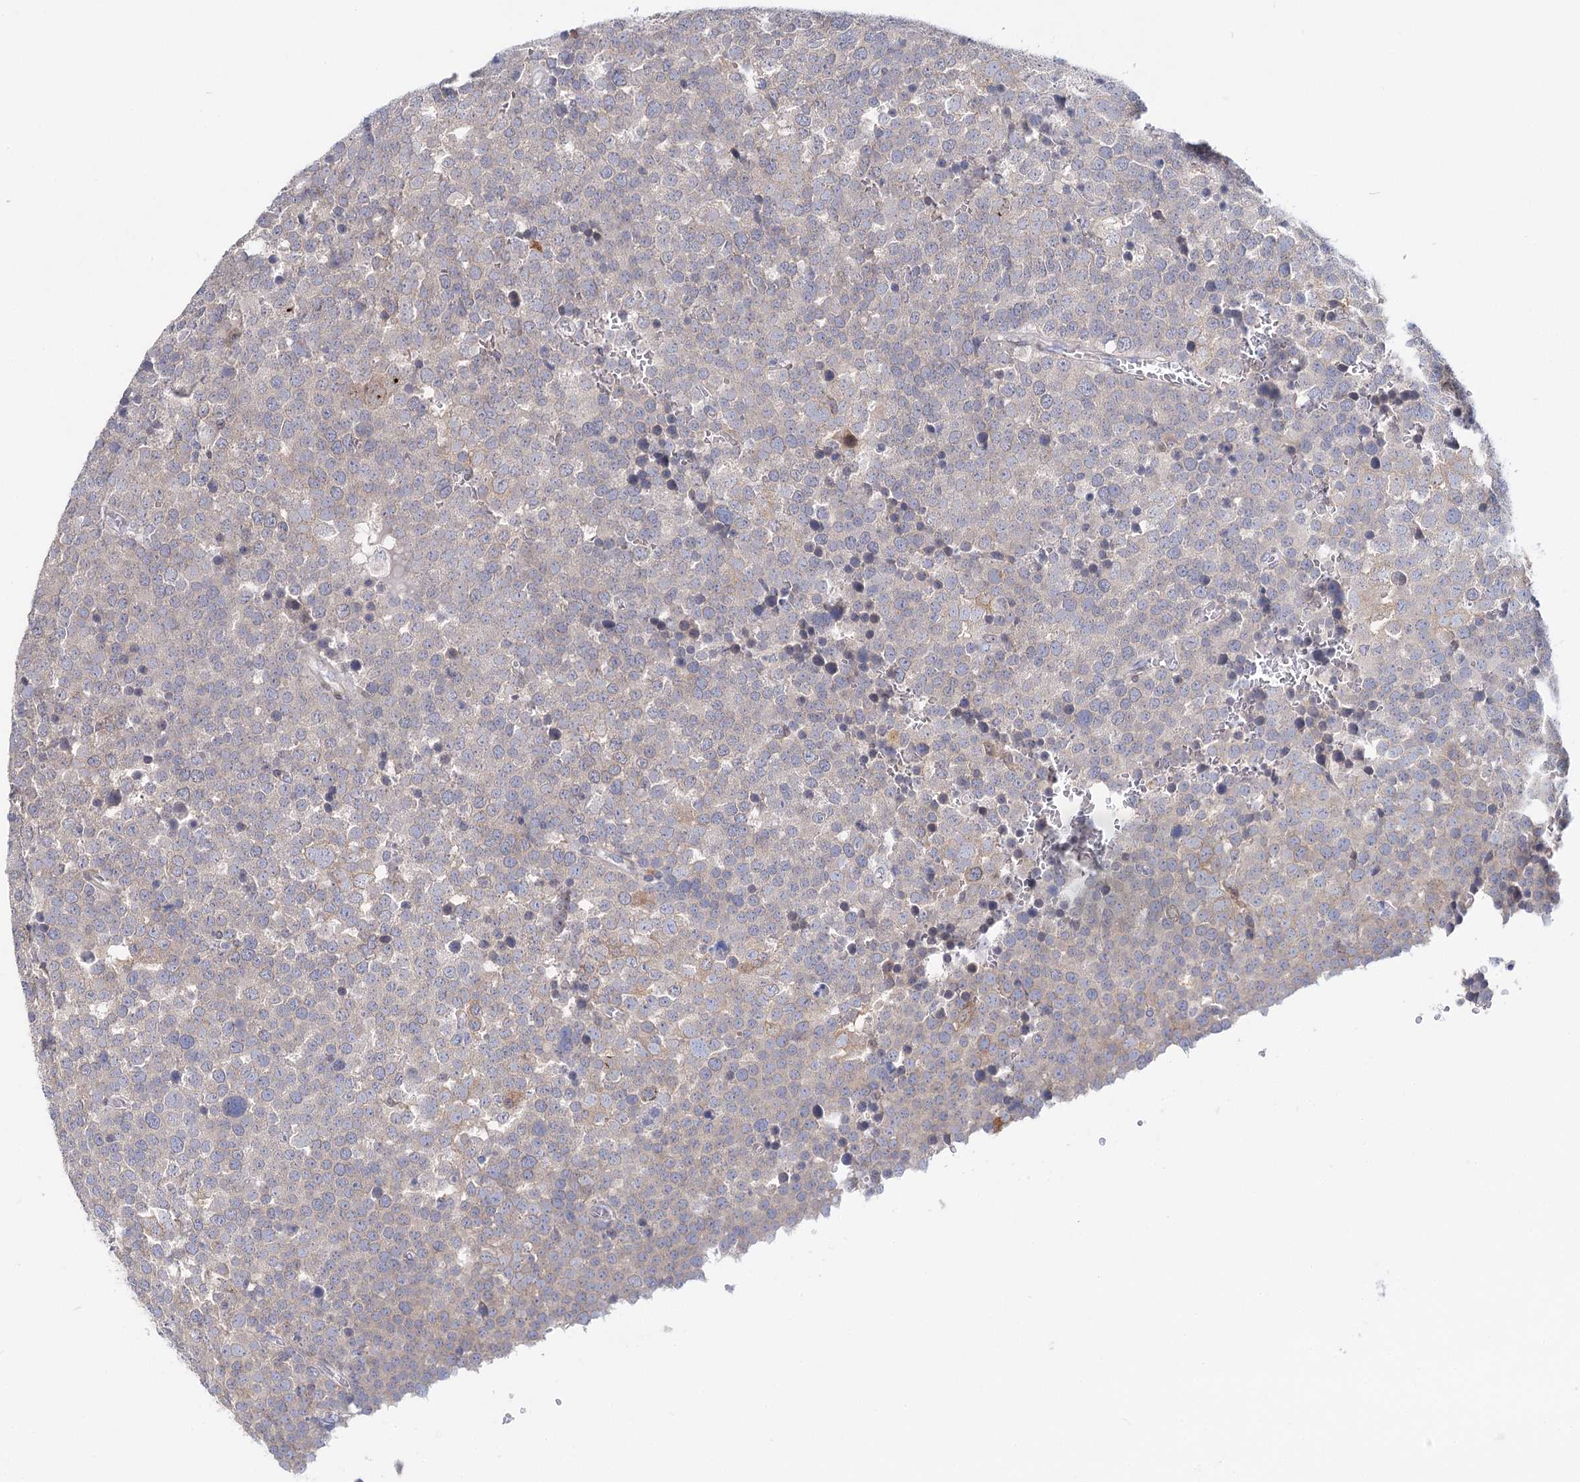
{"staining": {"intensity": "negative", "quantity": "none", "location": "none"}, "tissue": "testis cancer", "cell_type": "Tumor cells", "image_type": "cancer", "snomed": [{"axis": "morphology", "description": "Seminoma, NOS"}, {"axis": "topography", "description": "Testis"}], "caption": "The micrograph shows no staining of tumor cells in testis cancer (seminoma).", "gene": "TEX12", "patient": {"sex": "male", "age": 71}}